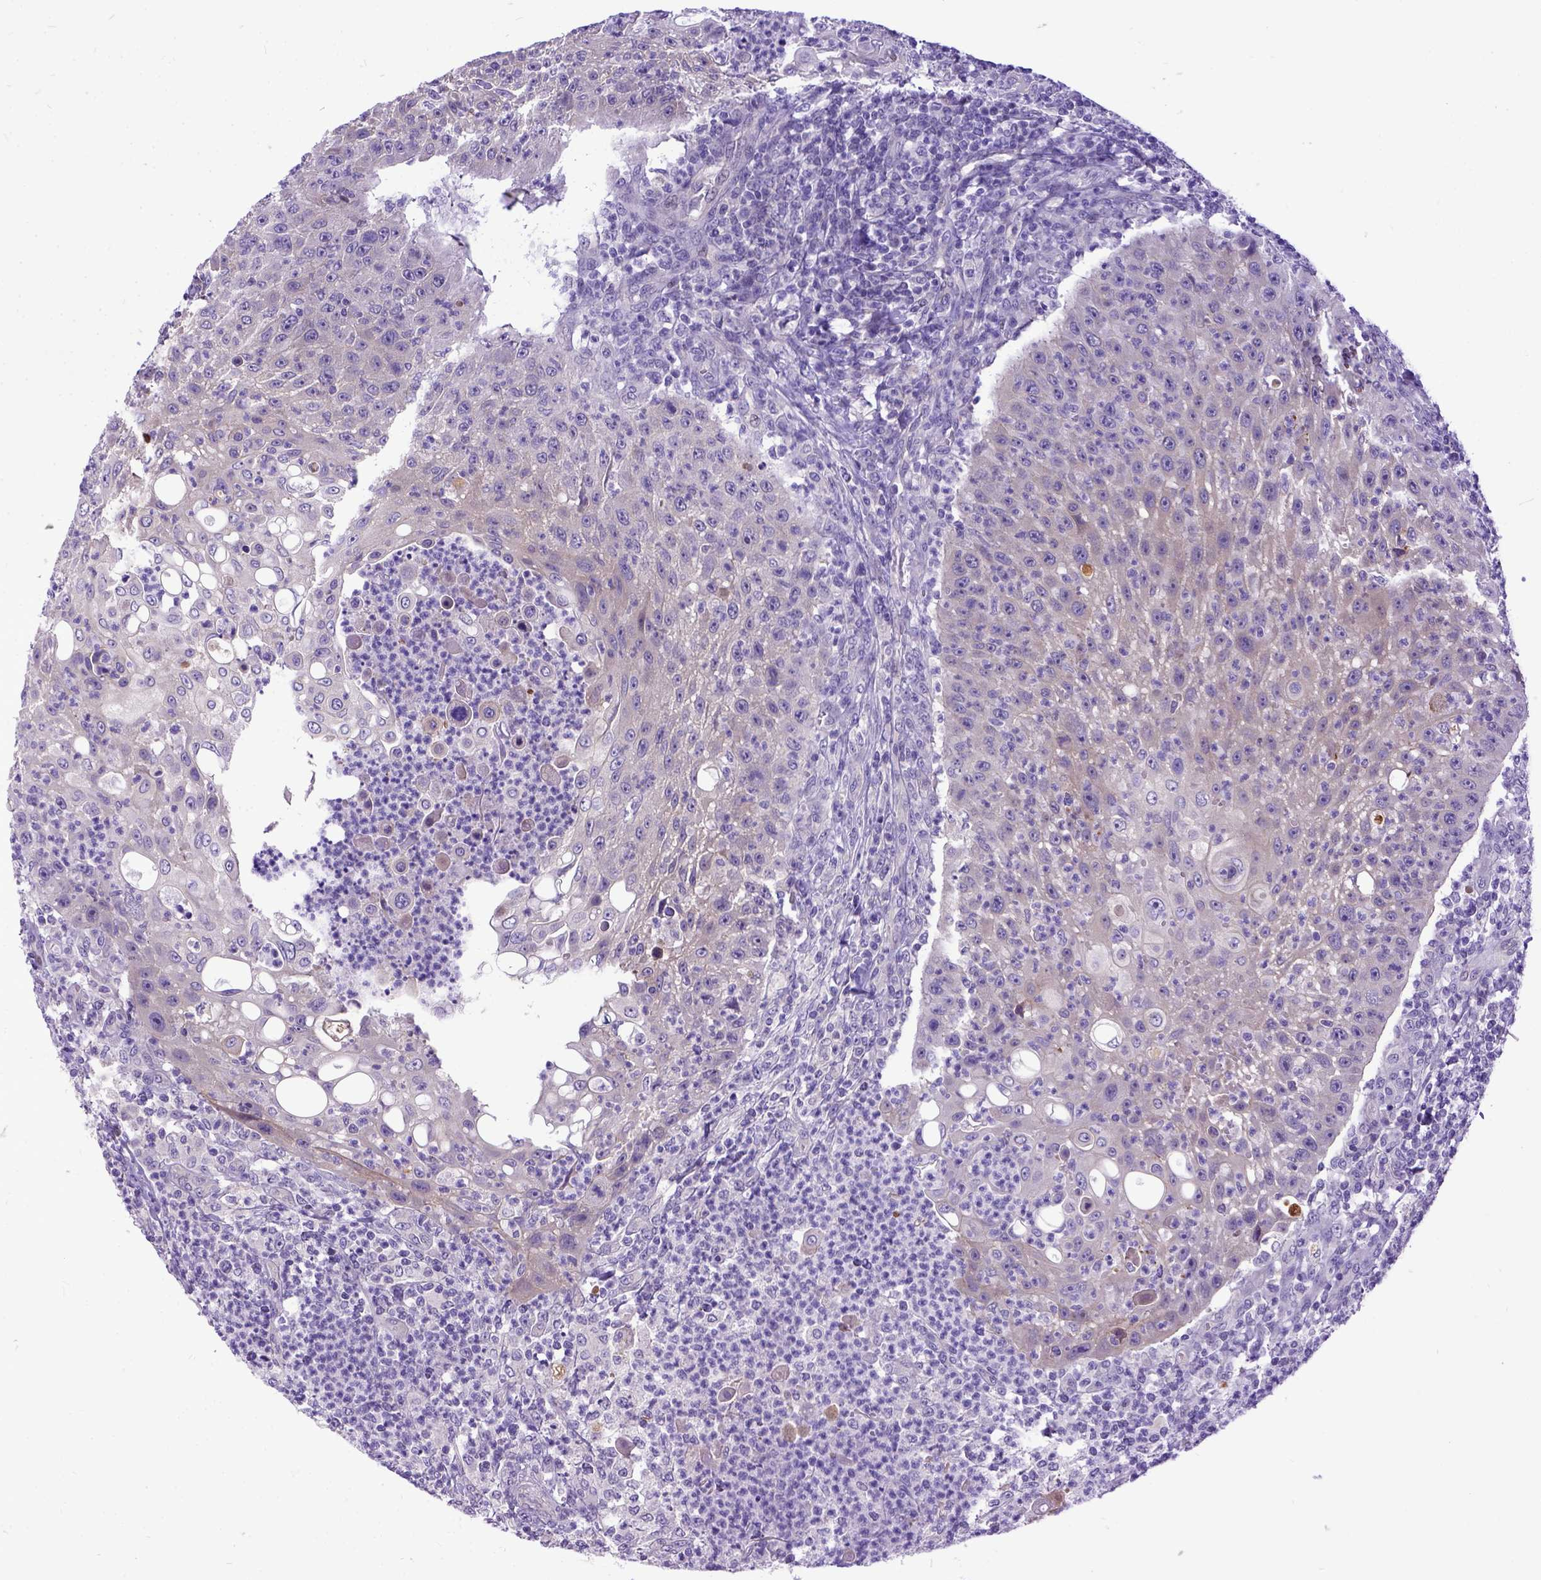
{"staining": {"intensity": "weak", "quantity": "25%-75%", "location": "cytoplasmic/membranous"}, "tissue": "head and neck cancer", "cell_type": "Tumor cells", "image_type": "cancer", "snomed": [{"axis": "morphology", "description": "Squamous cell carcinoma, NOS"}, {"axis": "topography", "description": "Head-Neck"}], "caption": "Immunohistochemical staining of head and neck squamous cell carcinoma demonstrates low levels of weak cytoplasmic/membranous staining in approximately 25%-75% of tumor cells.", "gene": "NEK5", "patient": {"sex": "male", "age": 69}}